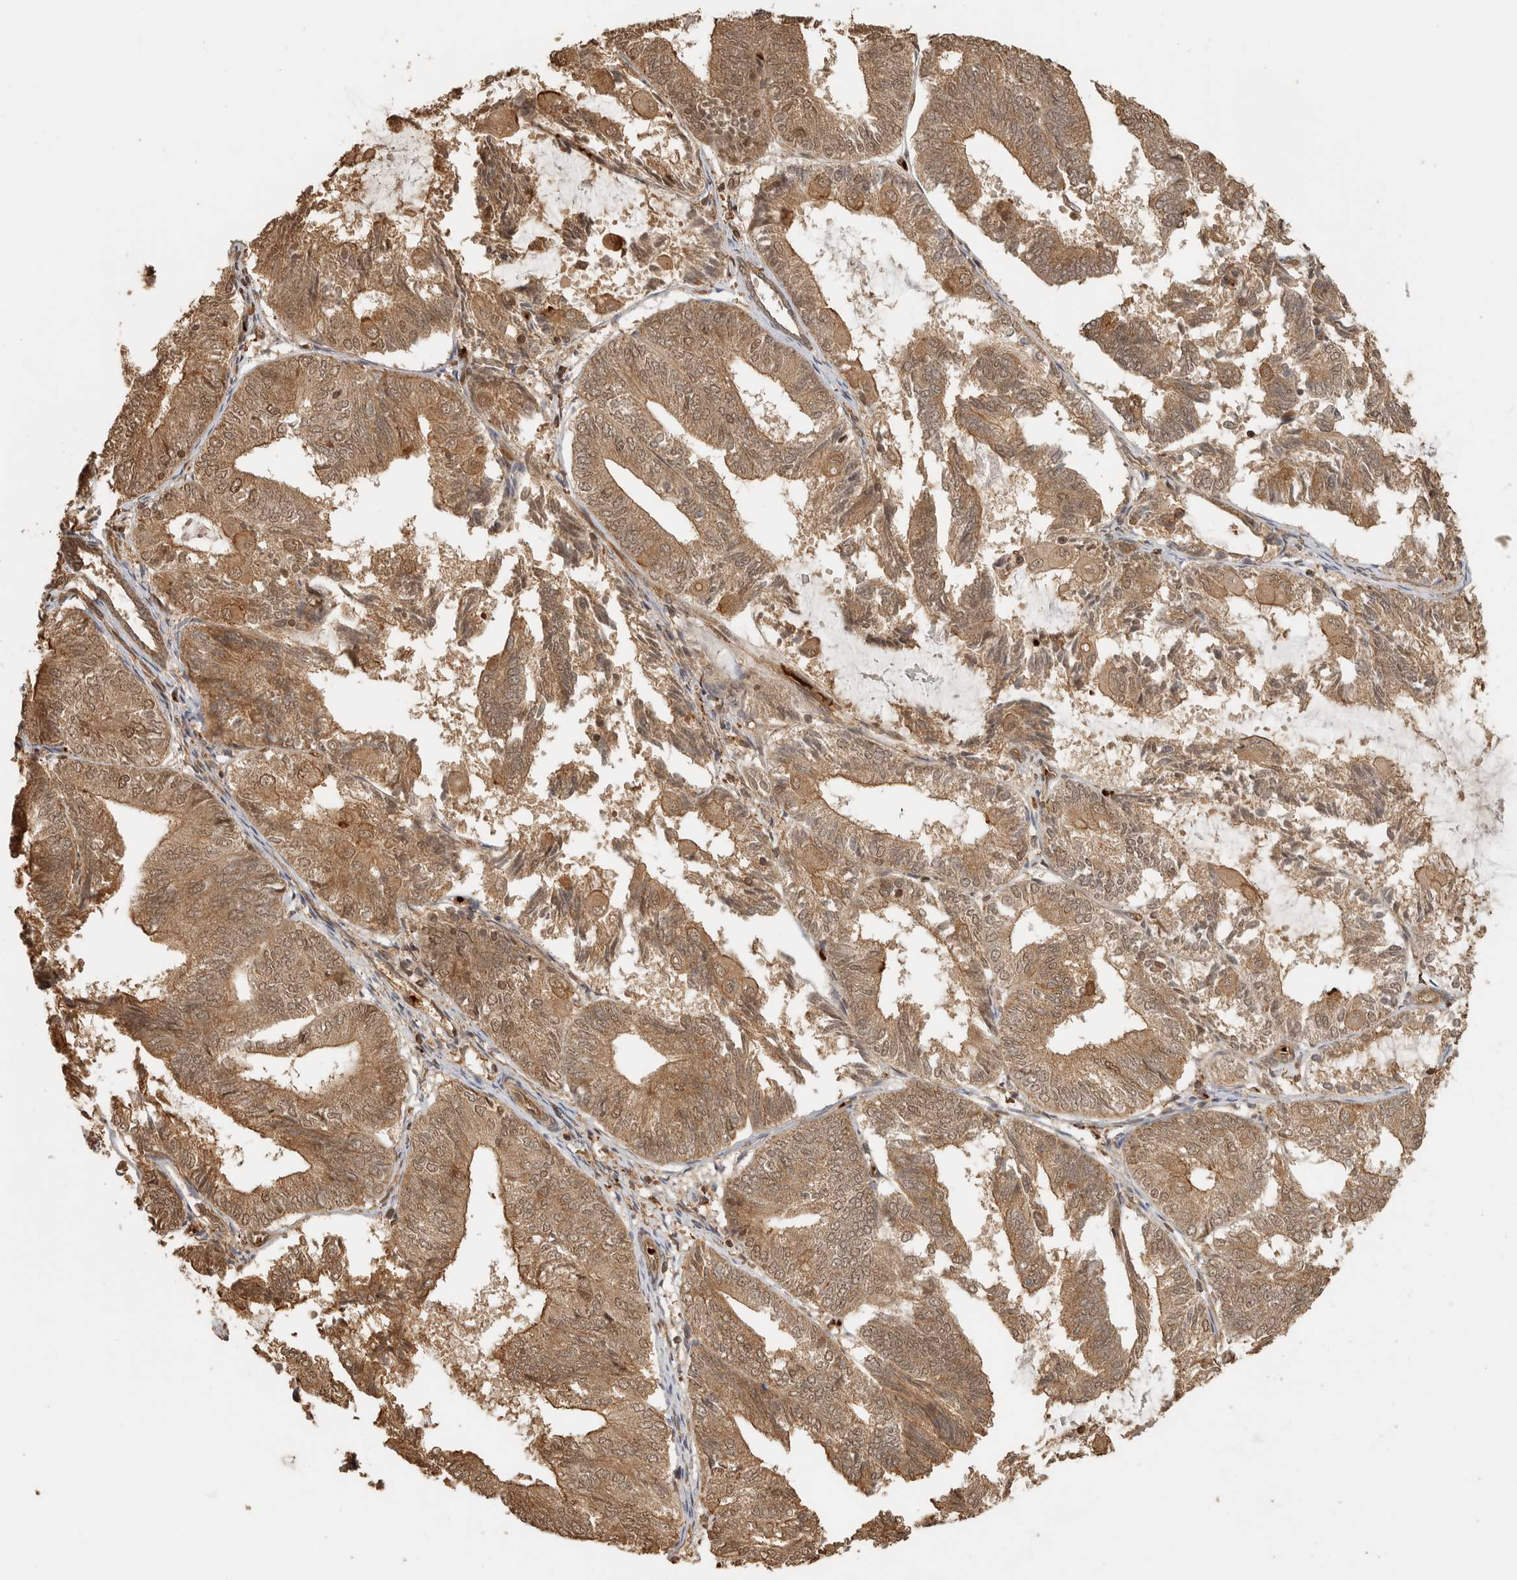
{"staining": {"intensity": "moderate", "quantity": ">75%", "location": "cytoplasmic/membranous,nuclear"}, "tissue": "endometrial cancer", "cell_type": "Tumor cells", "image_type": "cancer", "snomed": [{"axis": "morphology", "description": "Adenocarcinoma, NOS"}, {"axis": "topography", "description": "Endometrium"}], "caption": "Moderate cytoplasmic/membranous and nuclear protein staining is seen in approximately >75% of tumor cells in endometrial cancer.", "gene": "OTUD6B", "patient": {"sex": "female", "age": 81}}